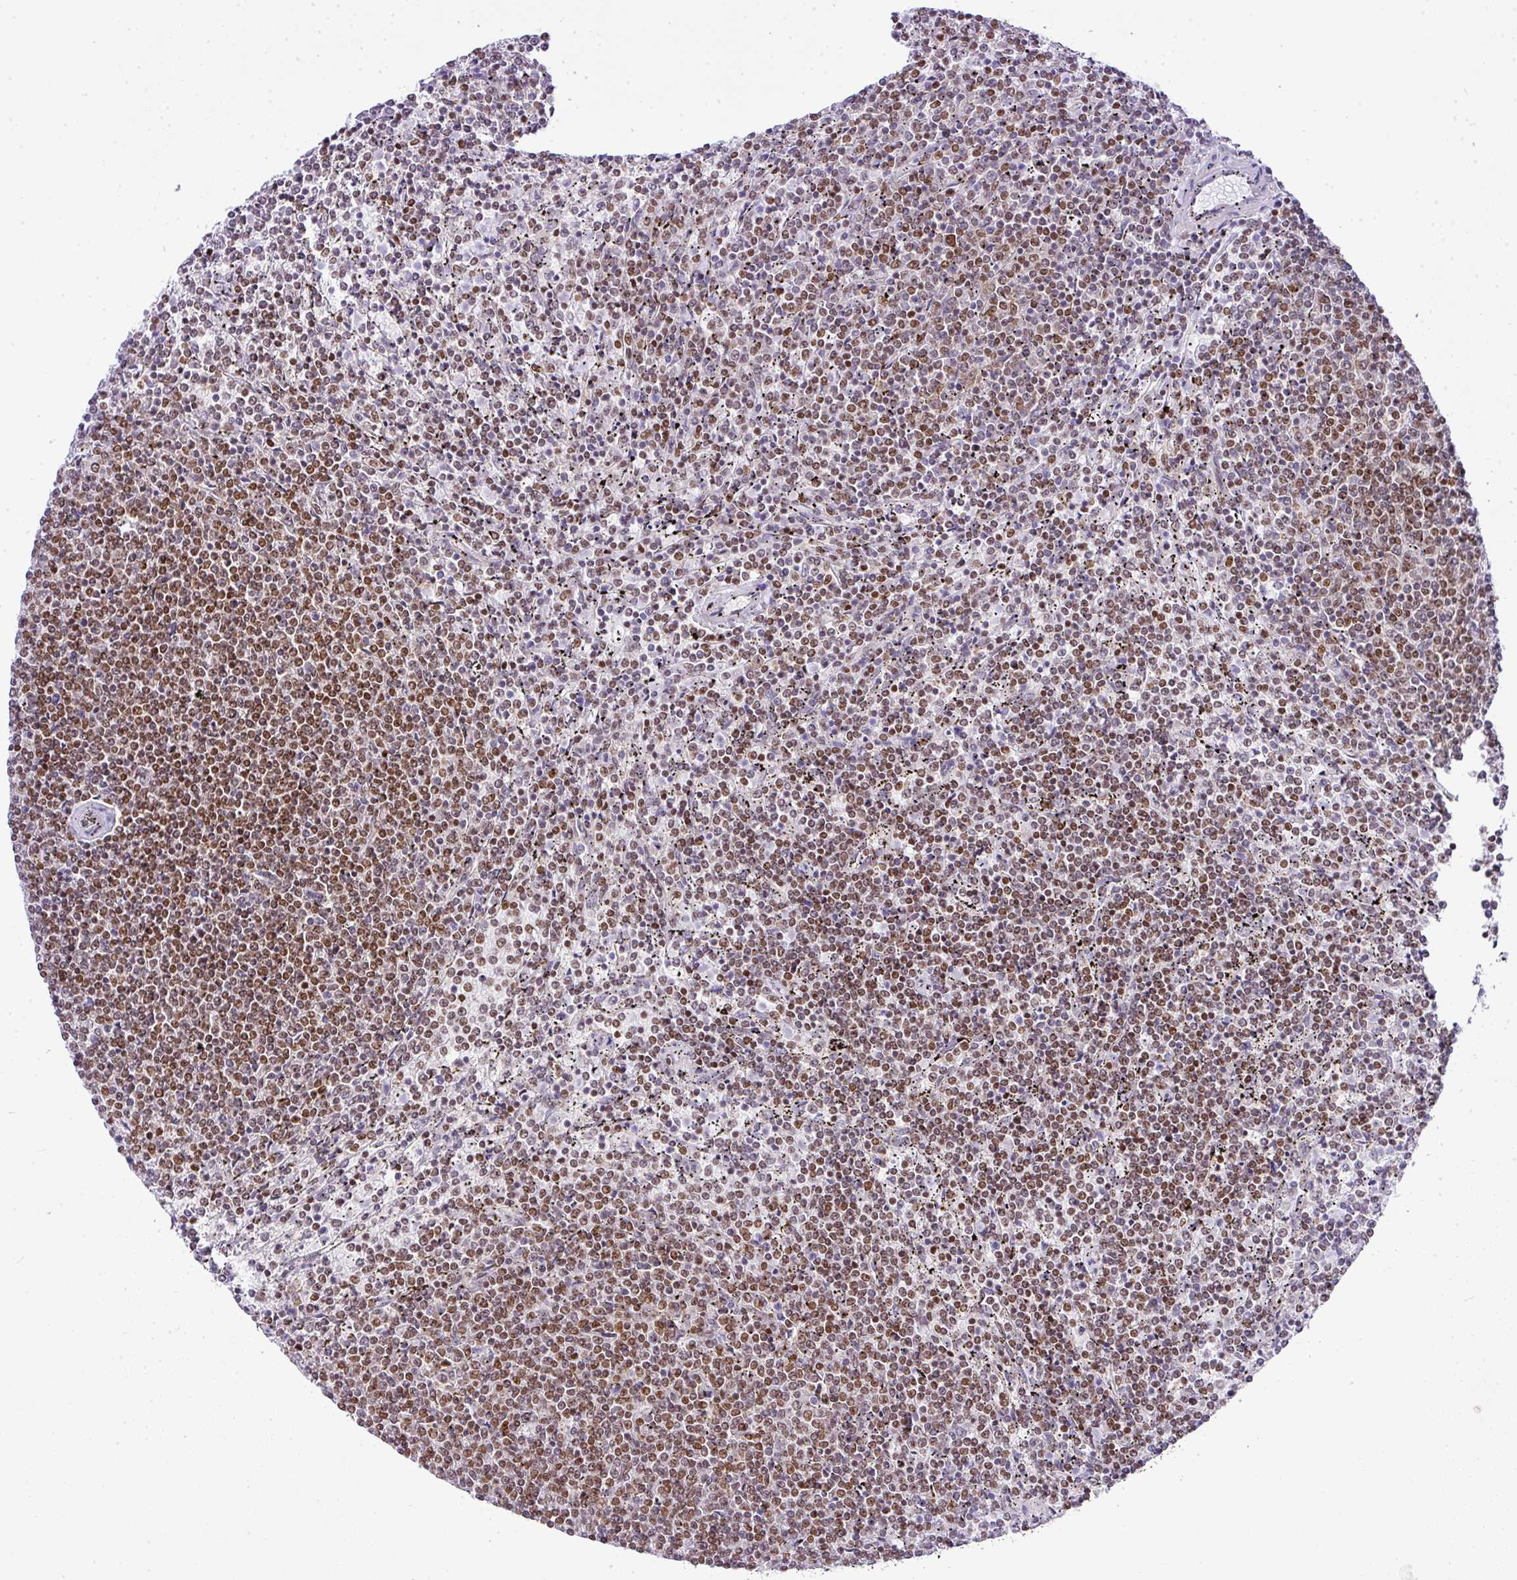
{"staining": {"intensity": "moderate", "quantity": ">75%", "location": "nuclear"}, "tissue": "lymphoma", "cell_type": "Tumor cells", "image_type": "cancer", "snomed": [{"axis": "morphology", "description": "Malignant lymphoma, non-Hodgkin's type, Low grade"}, {"axis": "topography", "description": "Spleen"}], "caption": "Immunohistochemistry micrograph of lymphoma stained for a protein (brown), which shows medium levels of moderate nuclear staining in approximately >75% of tumor cells.", "gene": "CCDC137", "patient": {"sex": "female", "age": 50}}